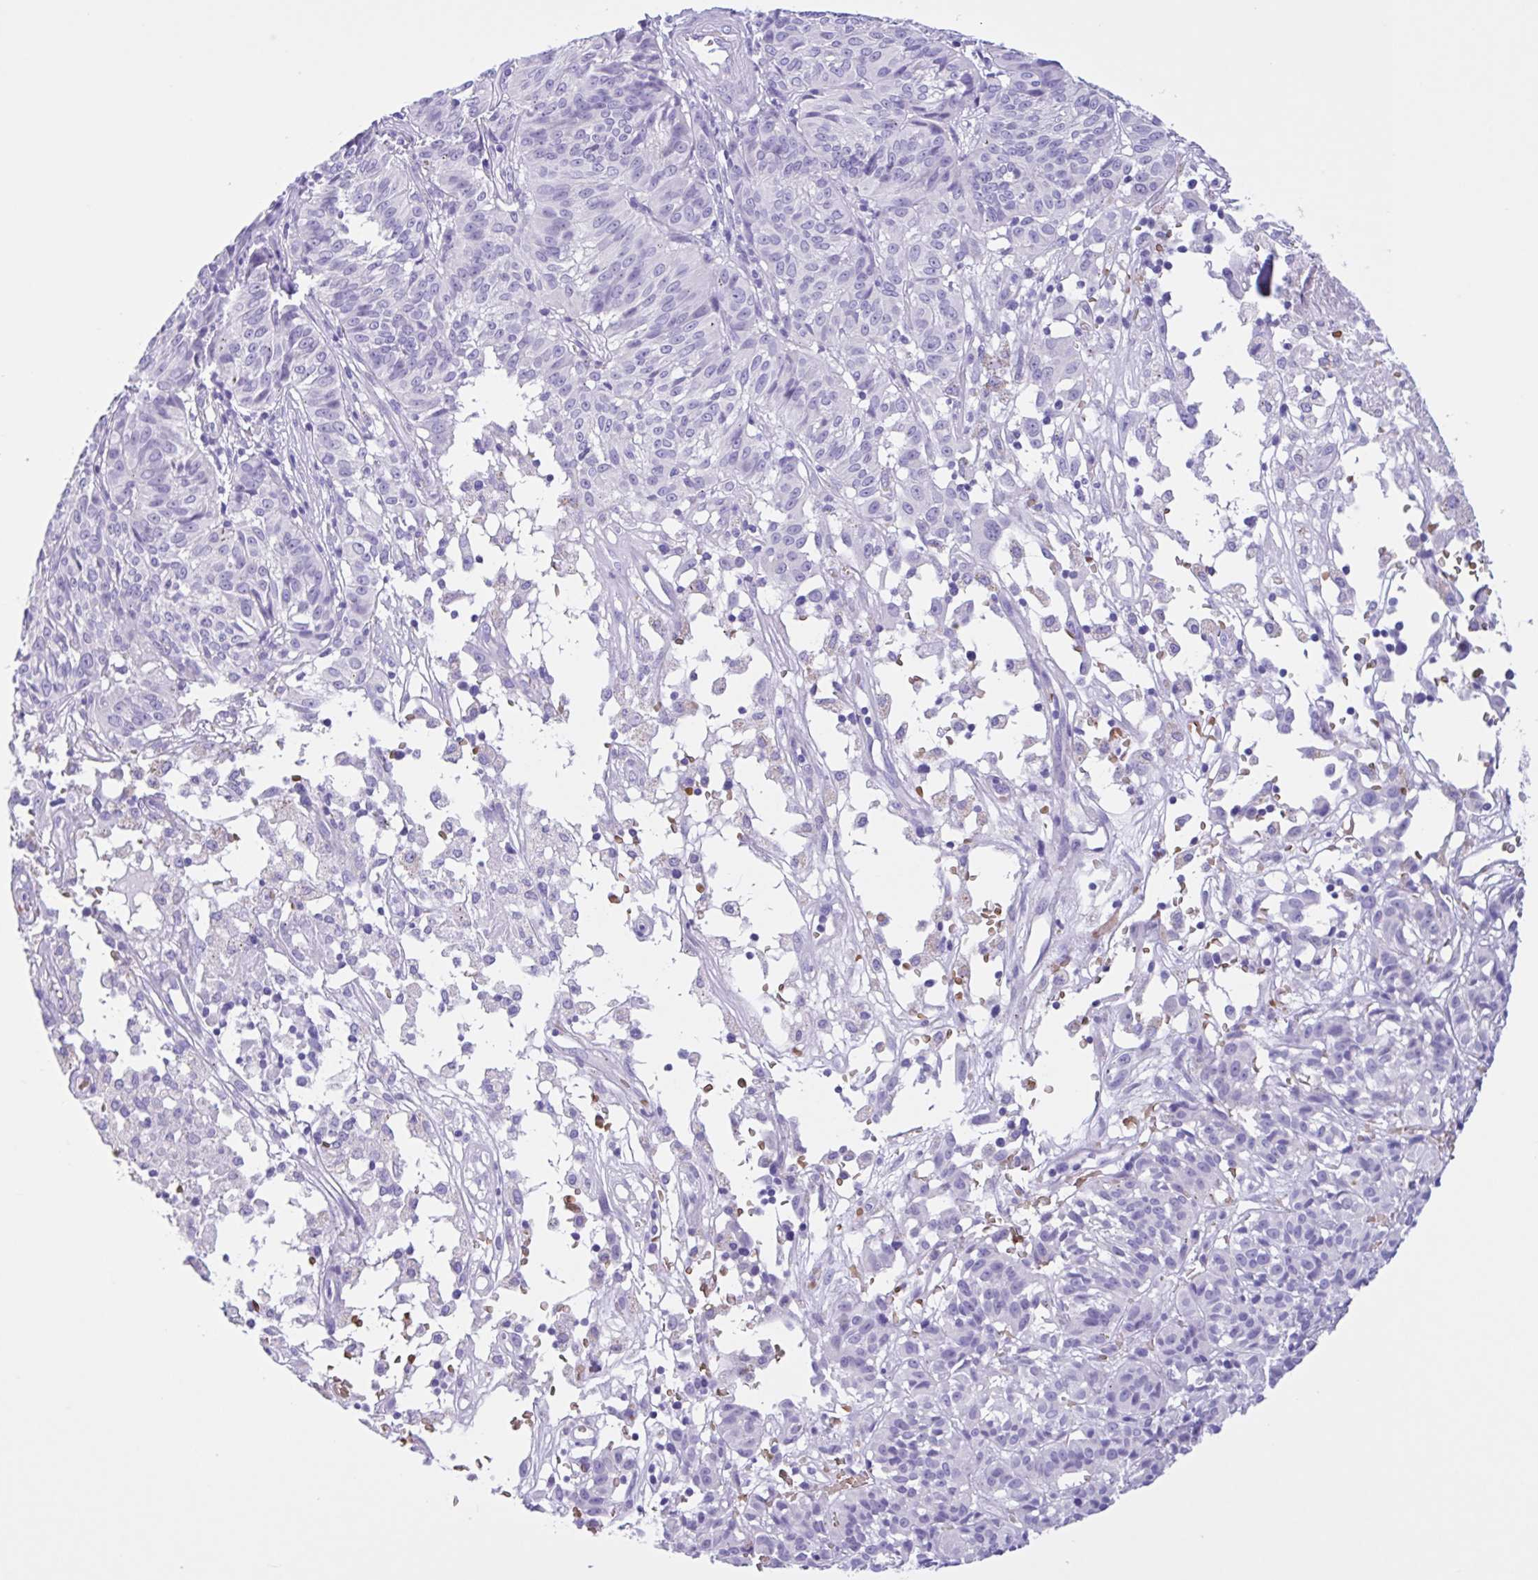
{"staining": {"intensity": "negative", "quantity": "none", "location": "none"}, "tissue": "melanoma", "cell_type": "Tumor cells", "image_type": "cancer", "snomed": [{"axis": "morphology", "description": "Malignant melanoma, NOS"}, {"axis": "topography", "description": "Skin"}], "caption": "The IHC histopathology image has no significant staining in tumor cells of malignant melanoma tissue.", "gene": "TMEM79", "patient": {"sex": "female", "age": 72}}